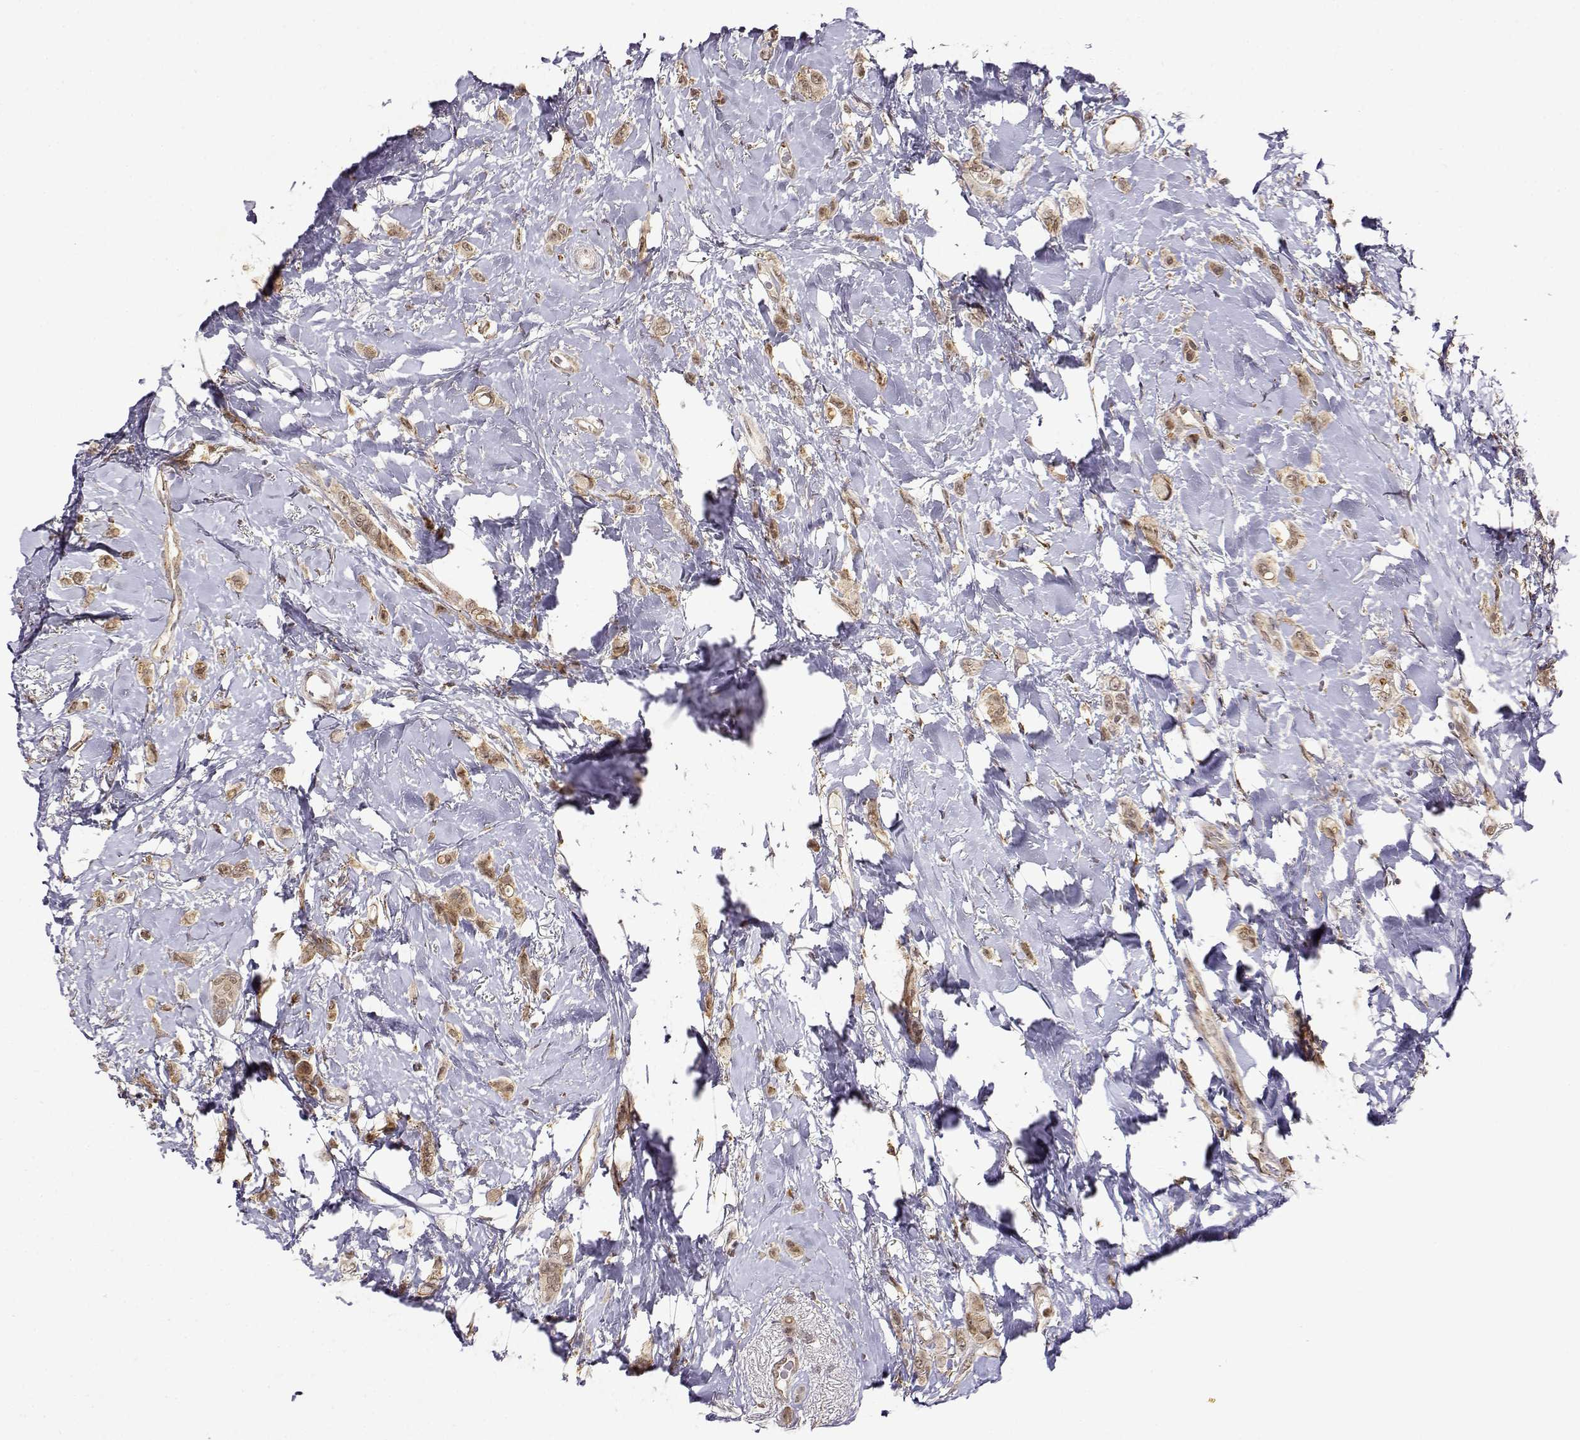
{"staining": {"intensity": "weak", "quantity": ">75%", "location": "cytoplasmic/membranous,nuclear"}, "tissue": "breast cancer", "cell_type": "Tumor cells", "image_type": "cancer", "snomed": [{"axis": "morphology", "description": "Lobular carcinoma"}, {"axis": "topography", "description": "Breast"}], "caption": "A photomicrograph showing weak cytoplasmic/membranous and nuclear expression in about >75% of tumor cells in breast lobular carcinoma, as visualized by brown immunohistochemical staining.", "gene": "RNF13", "patient": {"sex": "female", "age": 66}}